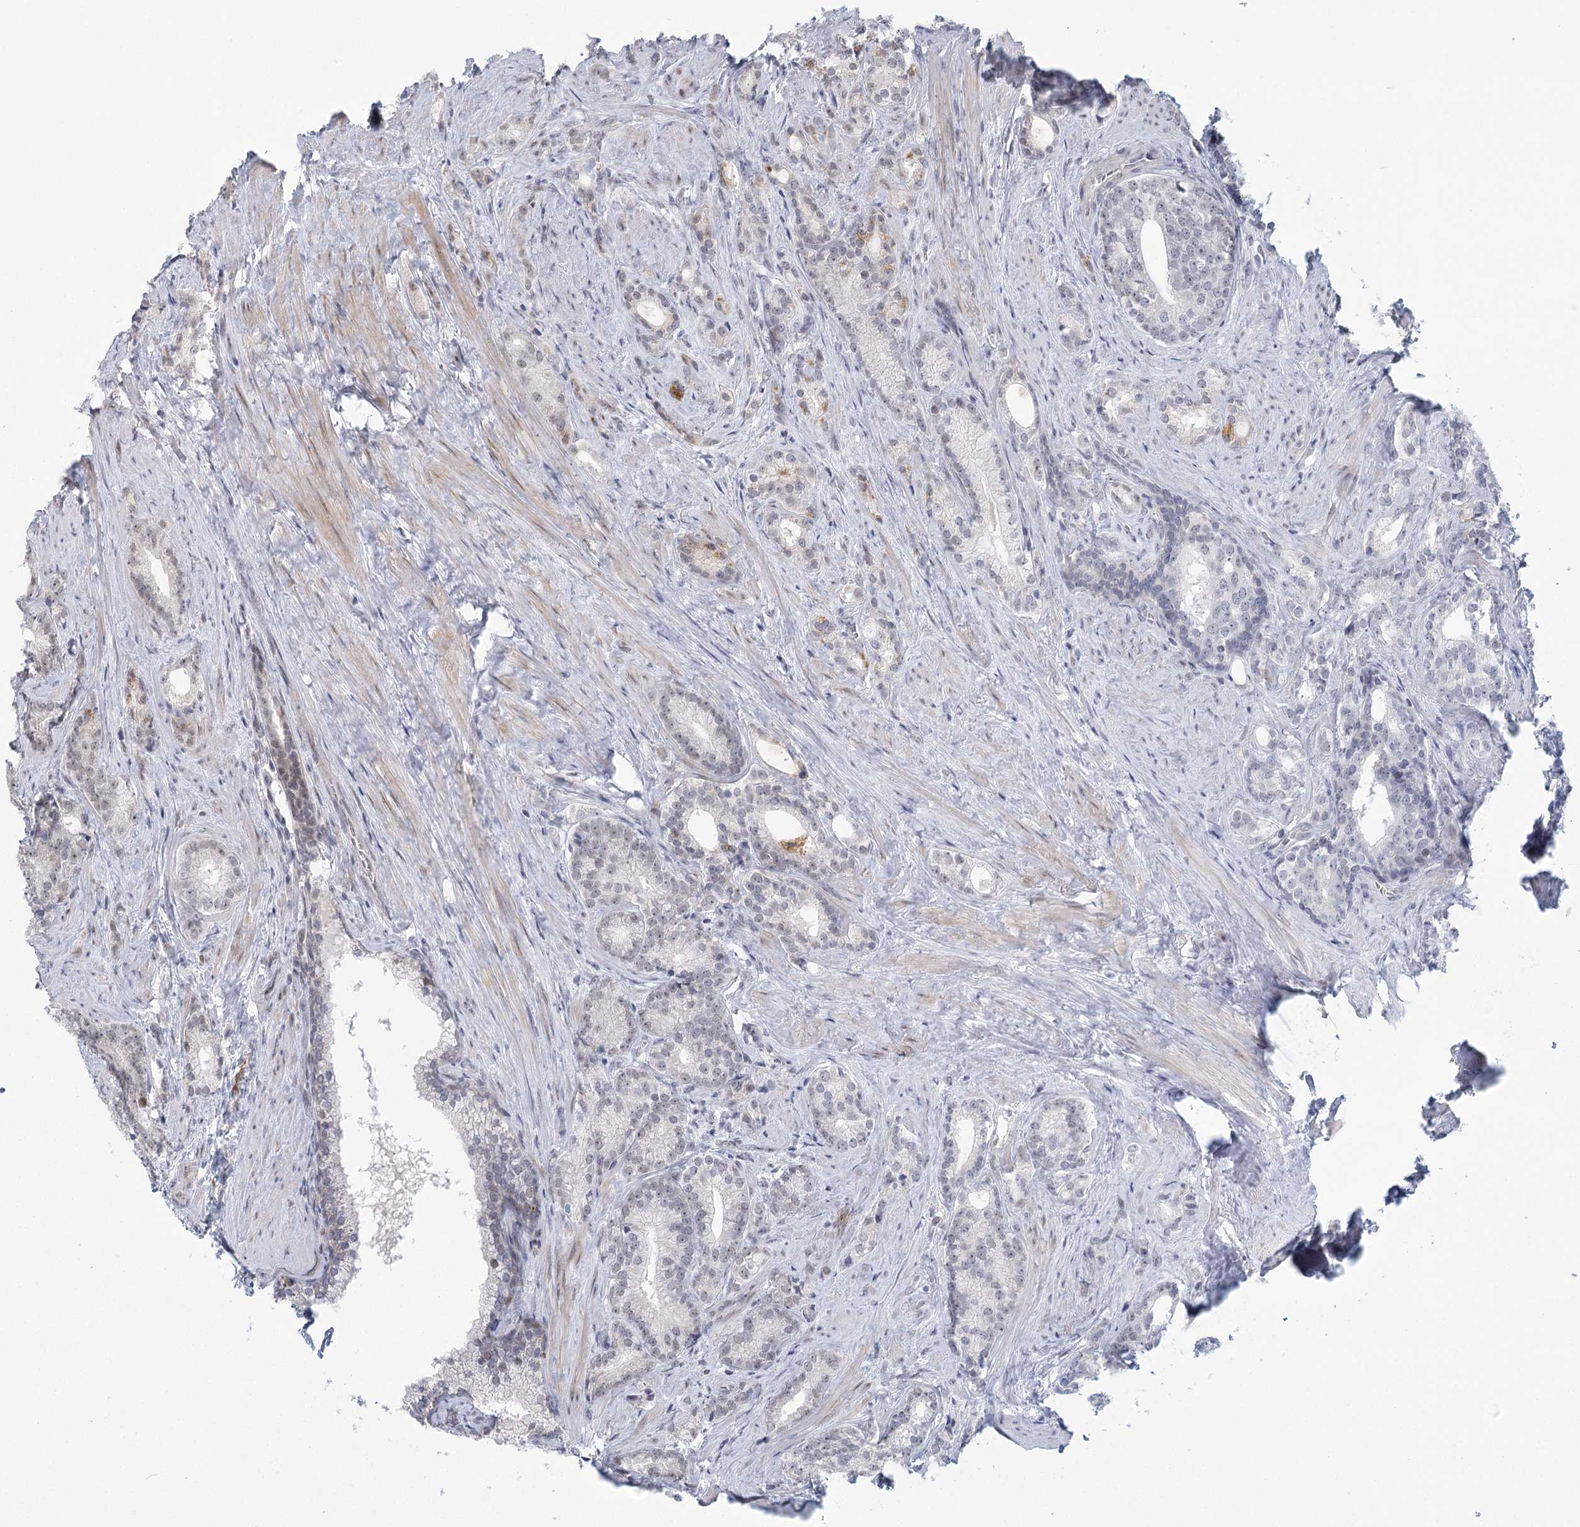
{"staining": {"intensity": "weak", "quantity": "<25%", "location": "nuclear"}, "tissue": "prostate cancer", "cell_type": "Tumor cells", "image_type": "cancer", "snomed": [{"axis": "morphology", "description": "Adenocarcinoma, Low grade"}, {"axis": "topography", "description": "Prostate"}], "caption": "An image of human prostate low-grade adenocarcinoma is negative for staining in tumor cells.", "gene": "CIB4", "patient": {"sex": "male", "age": 71}}